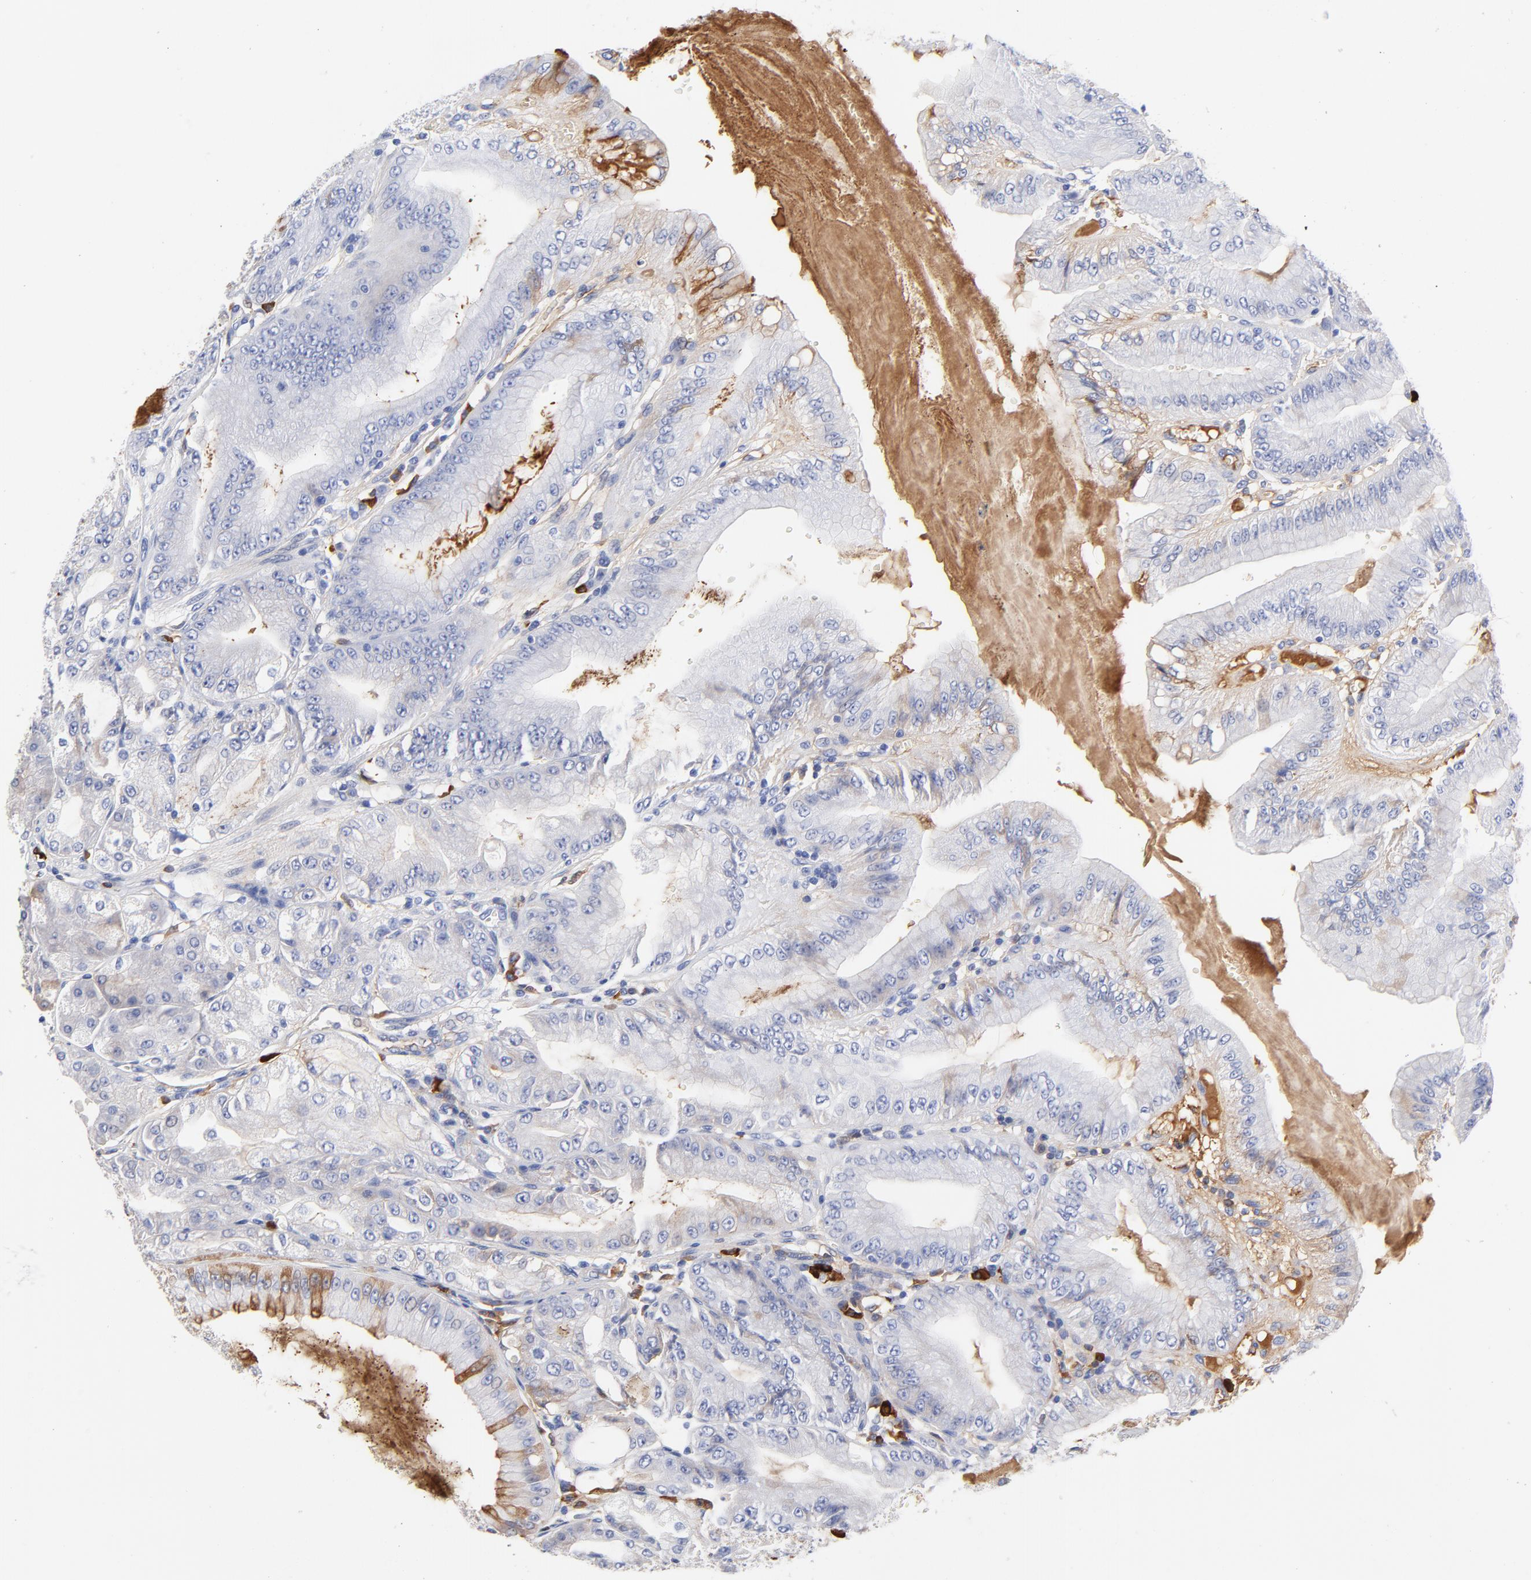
{"staining": {"intensity": "weak", "quantity": "<25%", "location": "cytoplasmic/membranous"}, "tissue": "stomach", "cell_type": "Glandular cells", "image_type": "normal", "snomed": [{"axis": "morphology", "description": "Normal tissue, NOS"}, {"axis": "topography", "description": "Stomach, lower"}], "caption": "This is an IHC image of unremarkable human stomach. There is no positivity in glandular cells.", "gene": "IGLV3", "patient": {"sex": "male", "age": 71}}